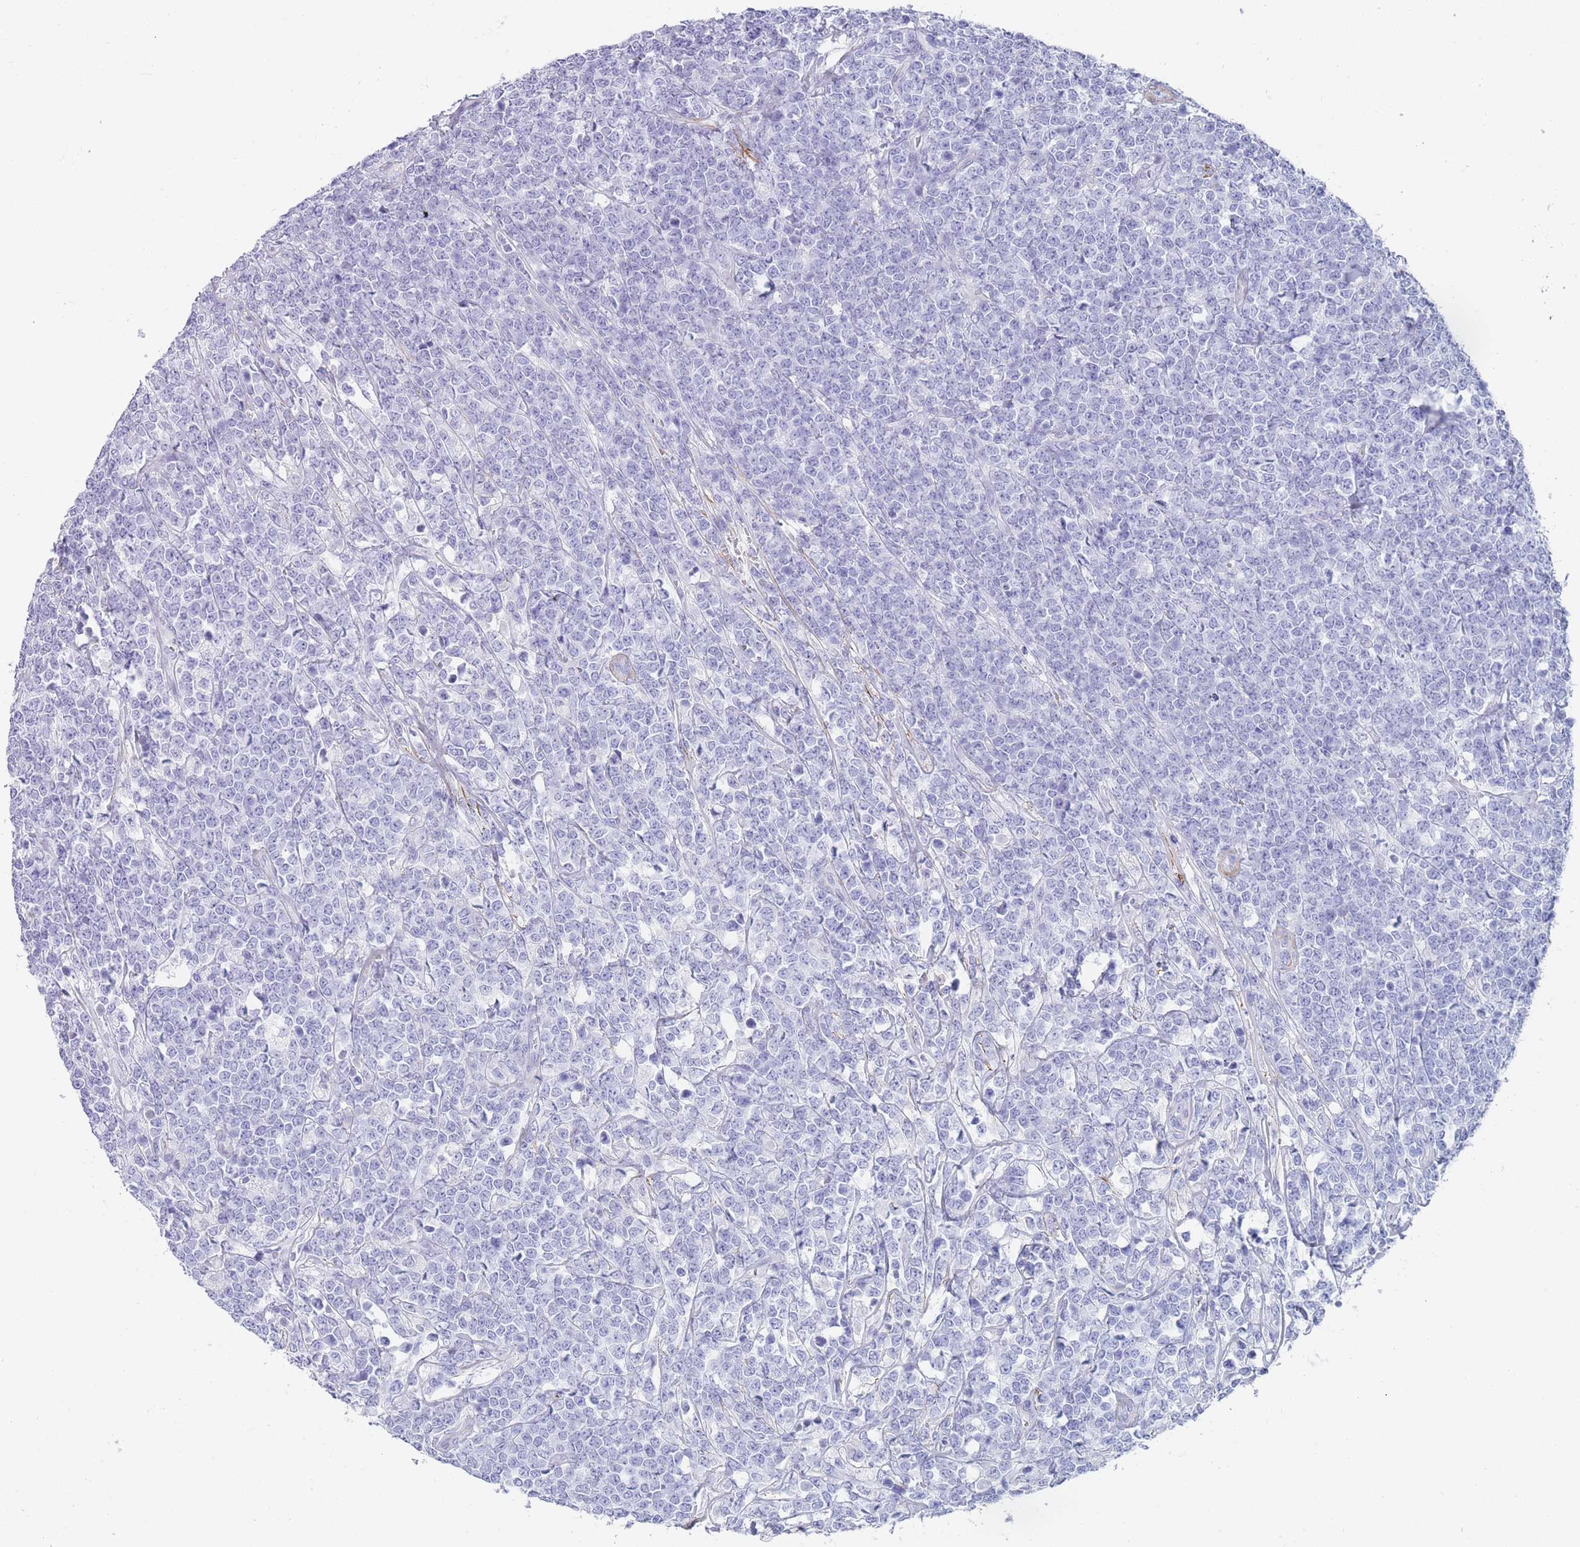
{"staining": {"intensity": "negative", "quantity": "none", "location": "none"}, "tissue": "lymphoma", "cell_type": "Tumor cells", "image_type": "cancer", "snomed": [{"axis": "morphology", "description": "Malignant lymphoma, non-Hodgkin's type, High grade"}, {"axis": "topography", "description": "Small intestine"}], "caption": "The histopathology image shows no significant positivity in tumor cells of lymphoma. The staining is performed using DAB (3,3'-diaminobenzidine) brown chromogen with nuclei counter-stained in using hematoxylin.", "gene": "FPGS", "patient": {"sex": "male", "age": 8}}